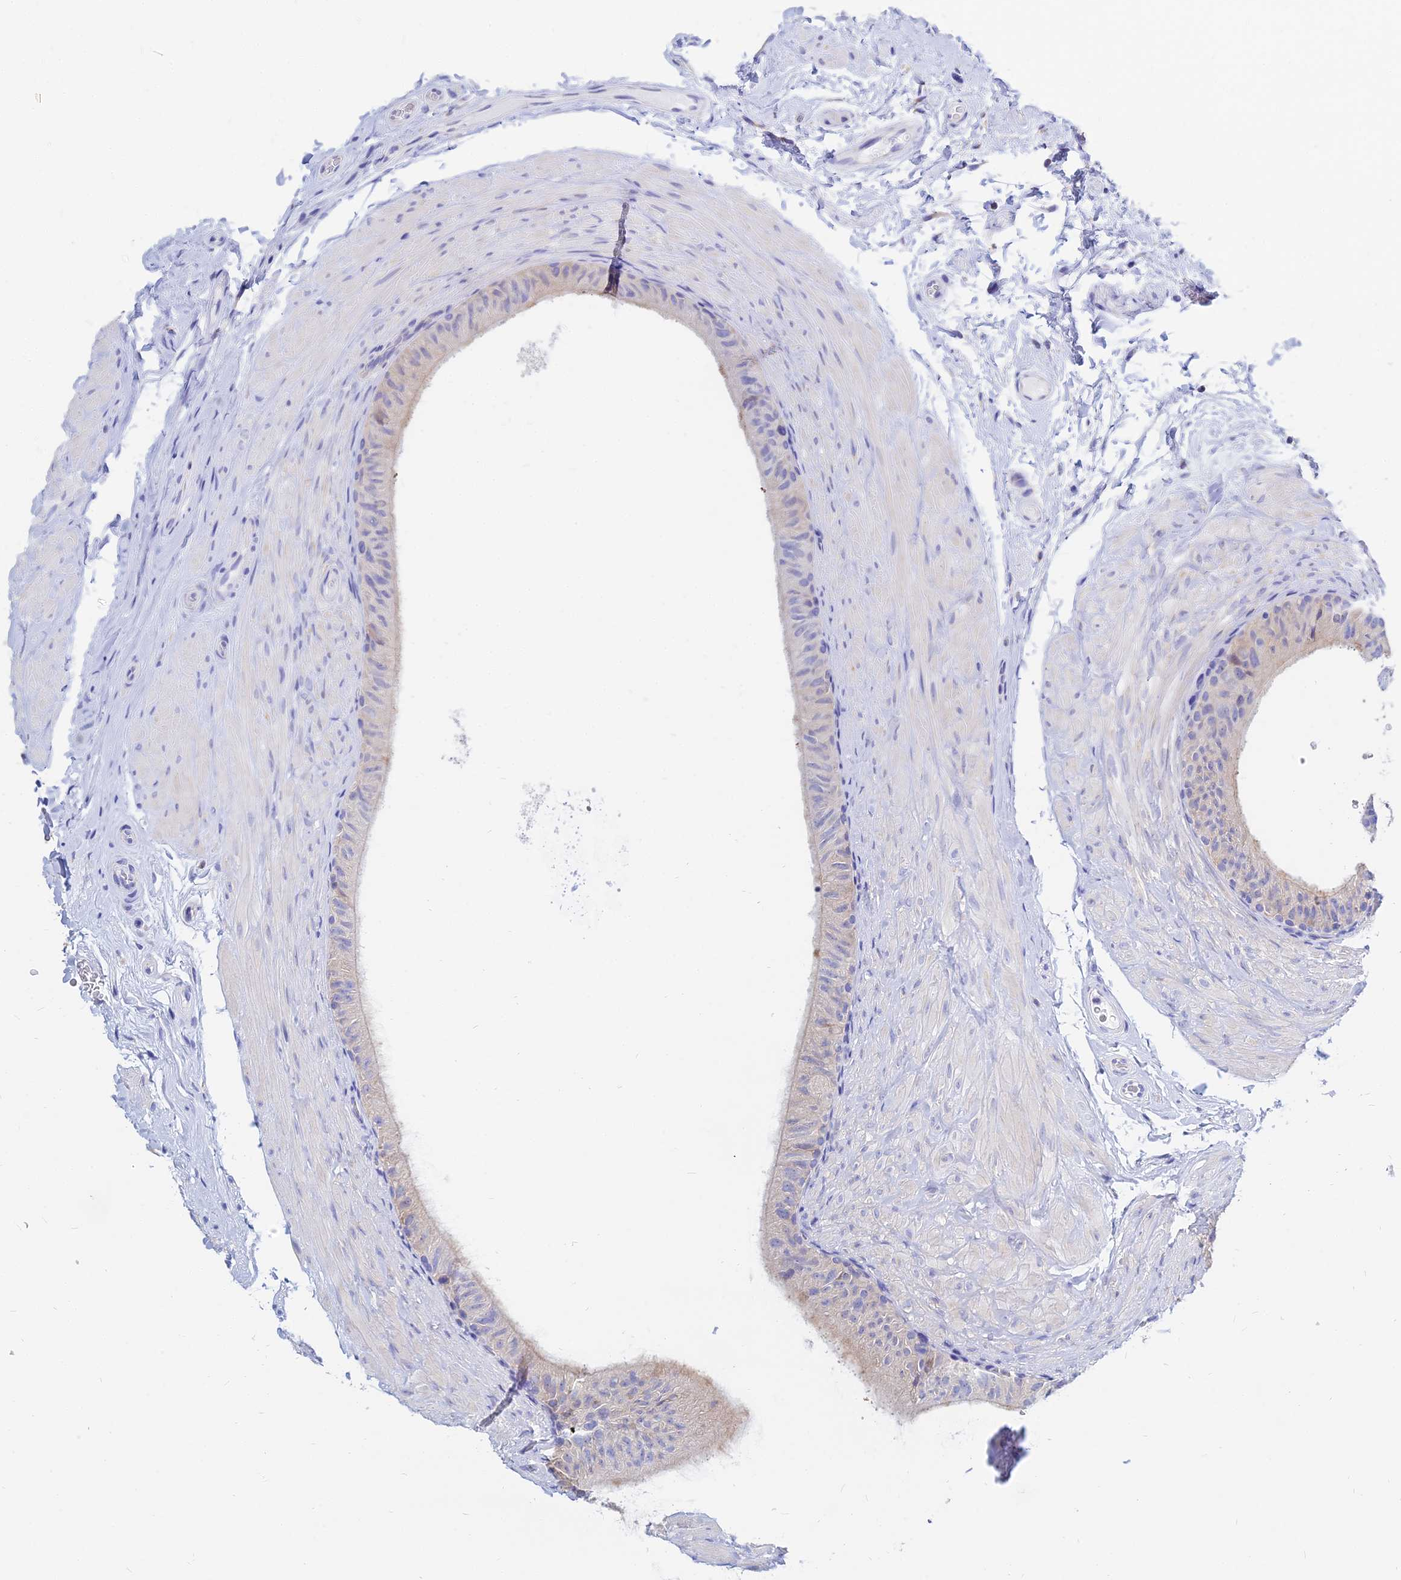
{"staining": {"intensity": "negative", "quantity": "none", "location": "none"}, "tissue": "epididymis", "cell_type": "Glandular cells", "image_type": "normal", "snomed": [{"axis": "morphology", "description": "Normal tissue, NOS"}, {"axis": "topography", "description": "Epididymis"}], "caption": "This is a image of IHC staining of normal epididymis, which shows no positivity in glandular cells. (Brightfield microscopy of DAB (3,3'-diaminobenzidine) IHC at high magnification).", "gene": "MGST1", "patient": {"sex": "male", "age": 49}}